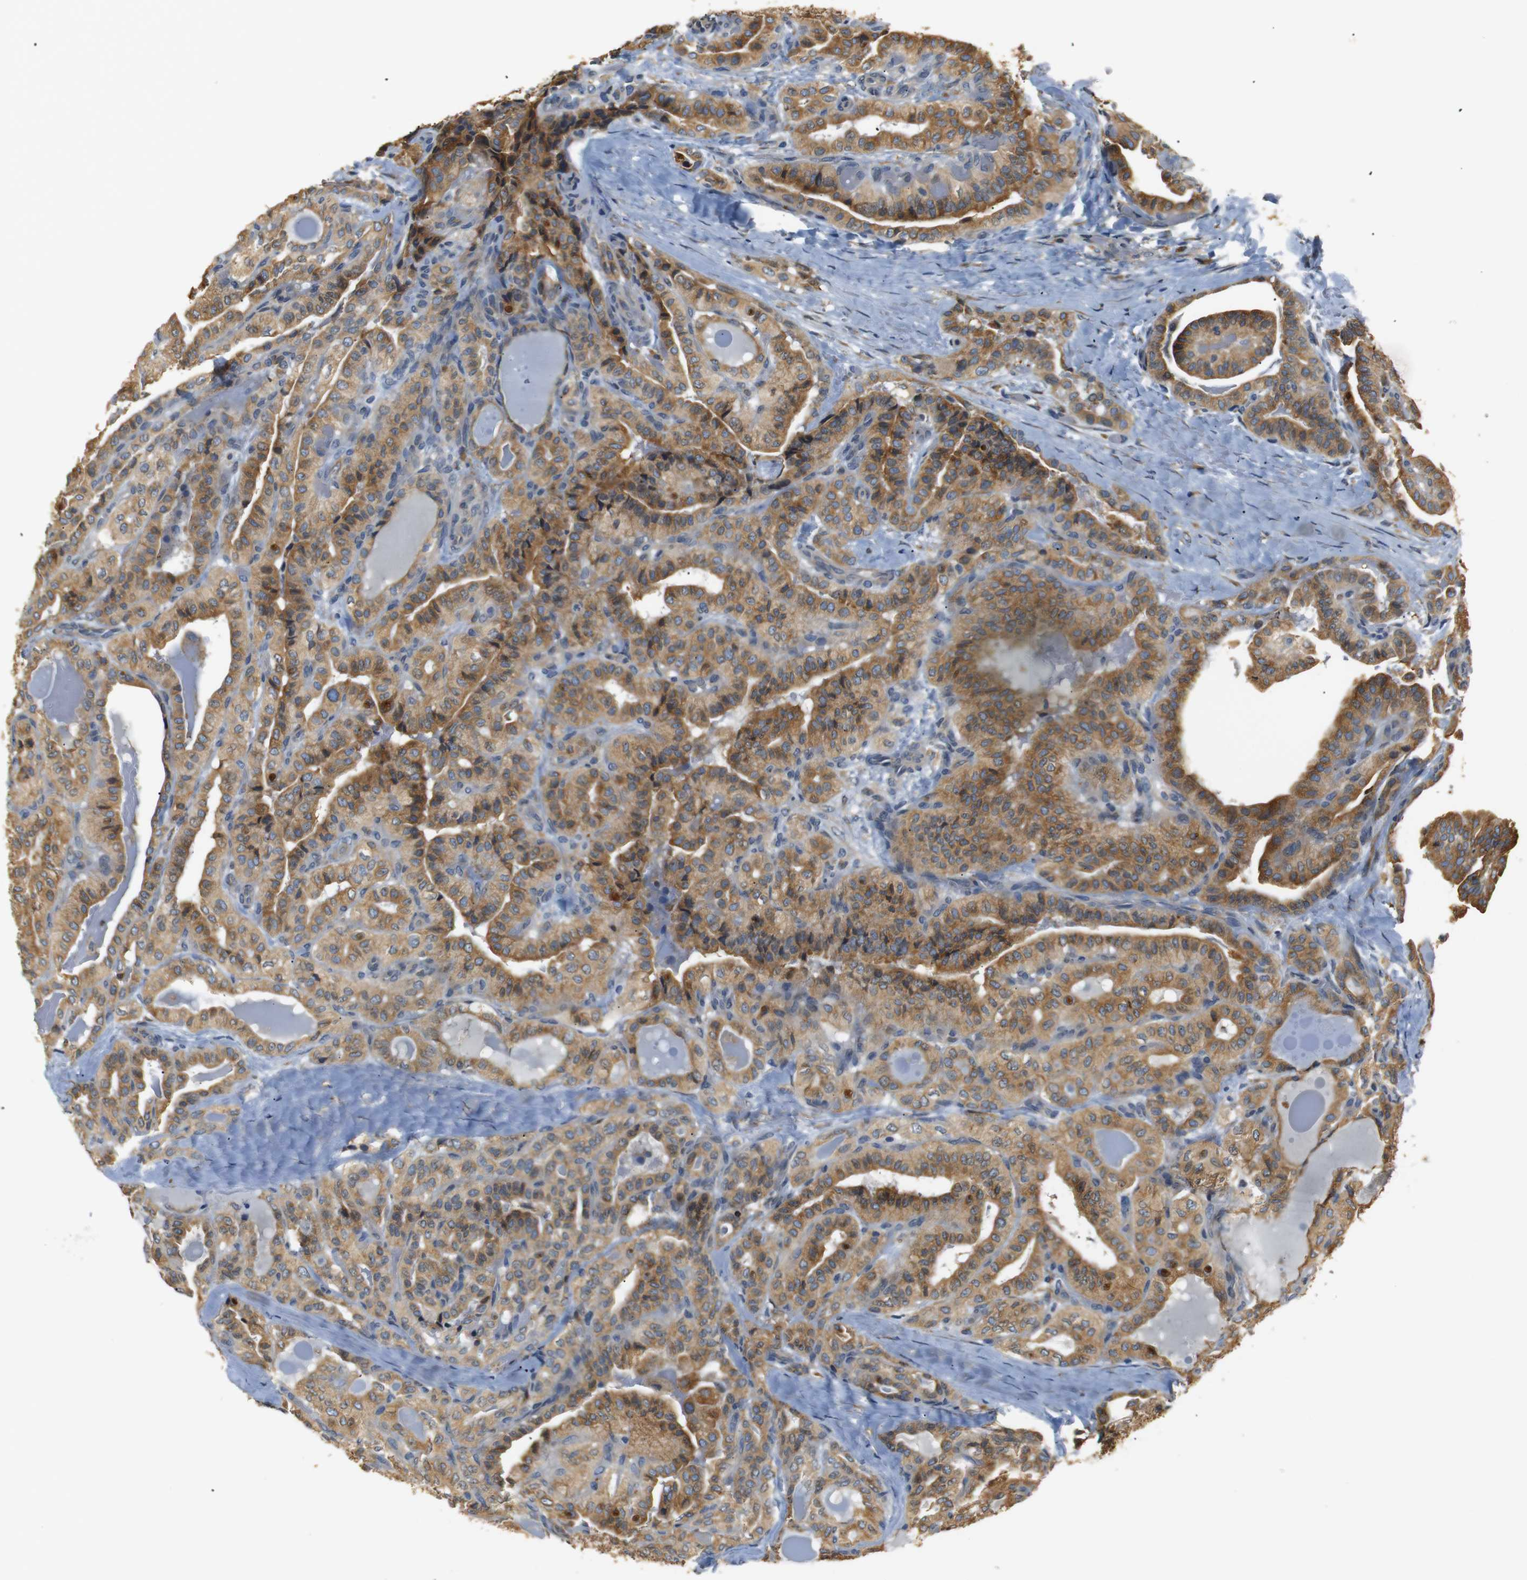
{"staining": {"intensity": "moderate", "quantity": ">75%", "location": "cytoplasmic/membranous"}, "tissue": "thyroid cancer", "cell_type": "Tumor cells", "image_type": "cancer", "snomed": [{"axis": "morphology", "description": "Papillary adenocarcinoma, NOS"}, {"axis": "topography", "description": "Thyroid gland"}], "caption": "DAB immunohistochemical staining of thyroid papillary adenocarcinoma reveals moderate cytoplasmic/membranous protein expression in approximately >75% of tumor cells. The staining was performed using DAB to visualize the protein expression in brown, while the nuclei were stained in blue with hematoxylin (Magnification: 20x).", "gene": "TMED2", "patient": {"sex": "male", "age": 77}}